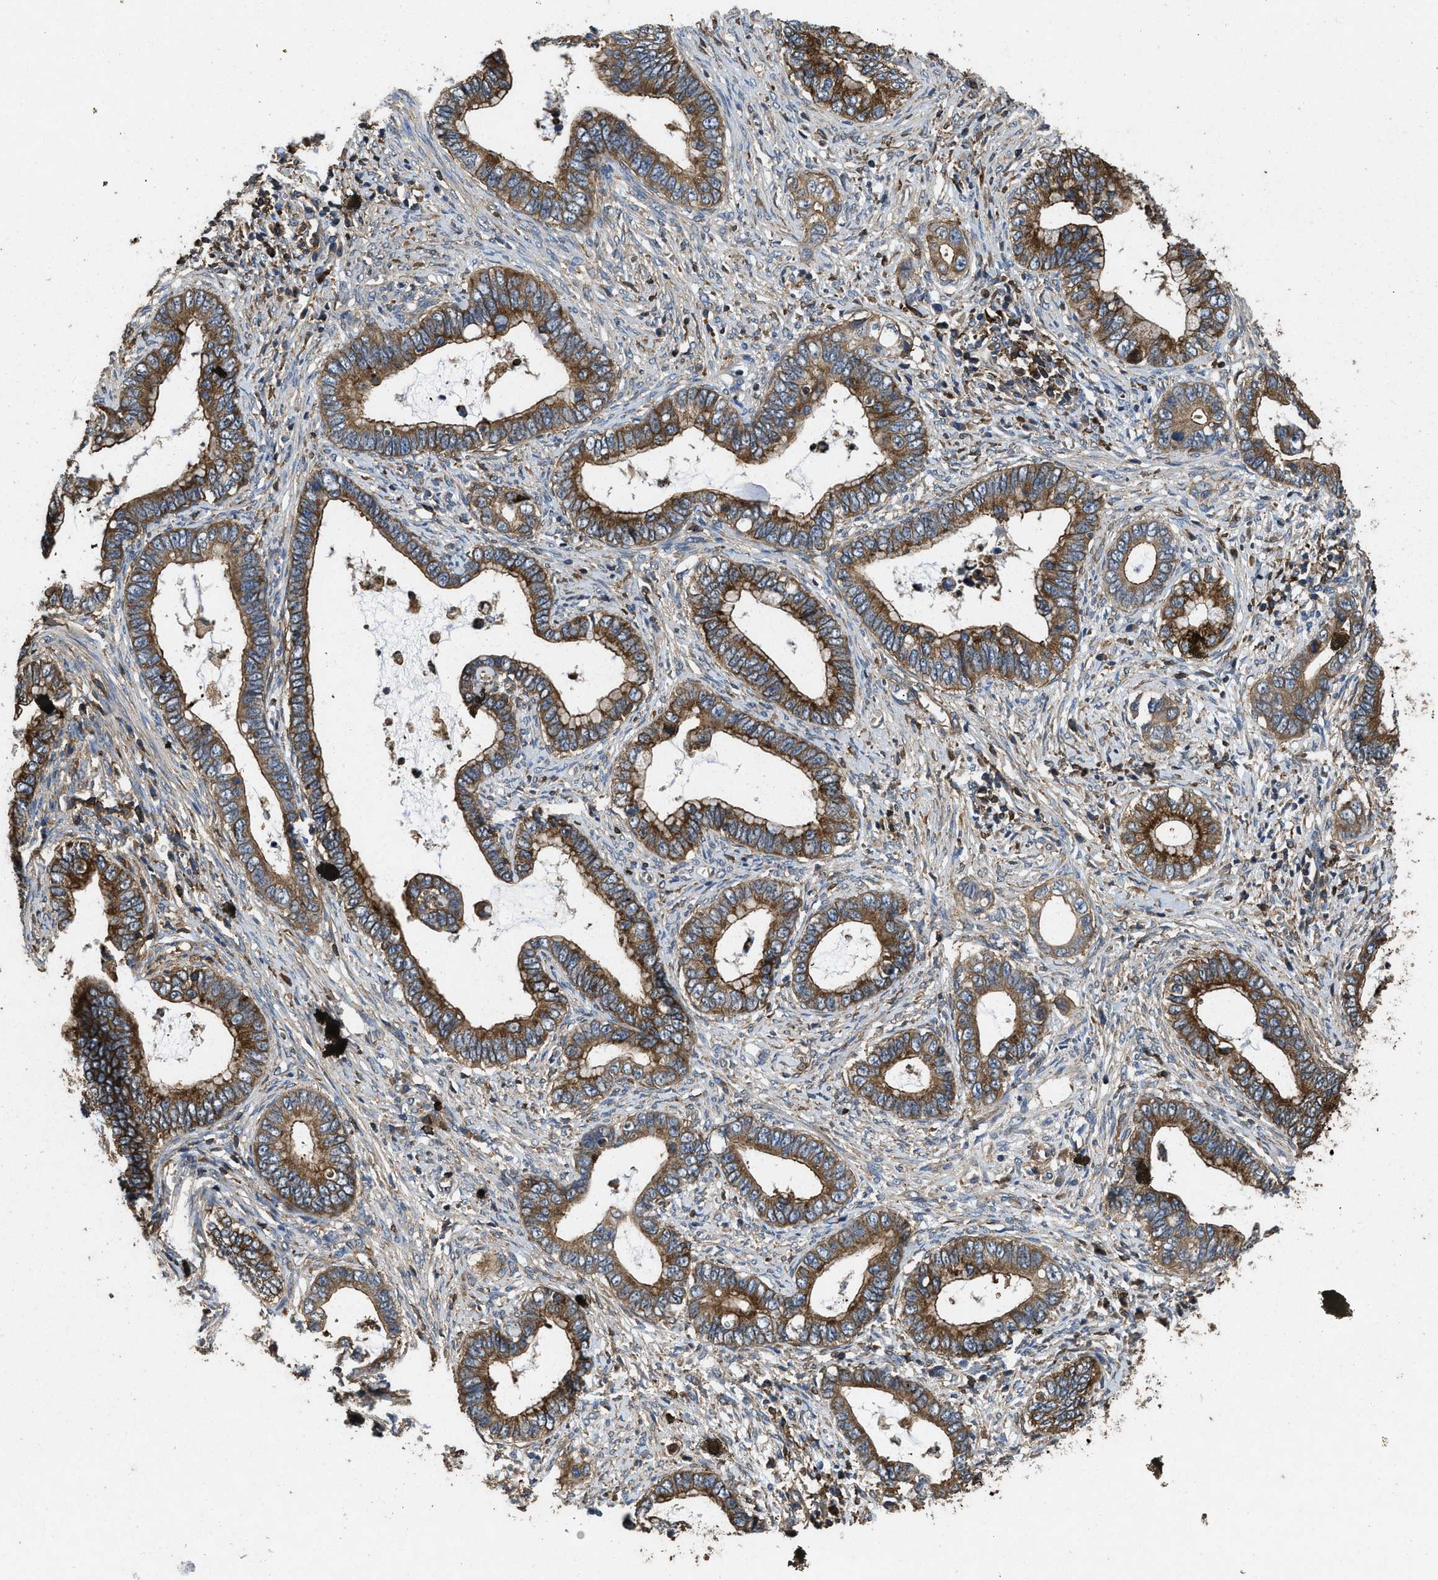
{"staining": {"intensity": "moderate", "quantity": ">75%", "location": "cytoplasmic/membranous"}, "tissue": "cervical cancer", "cell_type": "Tumor cells", "image_type": "cancer", "snomed": [{"axis": "morphology", "description": "Adenocarcinoma, NOS"}, {"axis": "topography", "description": "Cervix"}], "caption": "About >75% of tumor cells in cervical cancer show moderate cytoplasmic/membranous protein expression as visualized by brown immunohistochemical staining.", "gene": "LINGO2", "patient": {"sex": "female", "age": 44}}